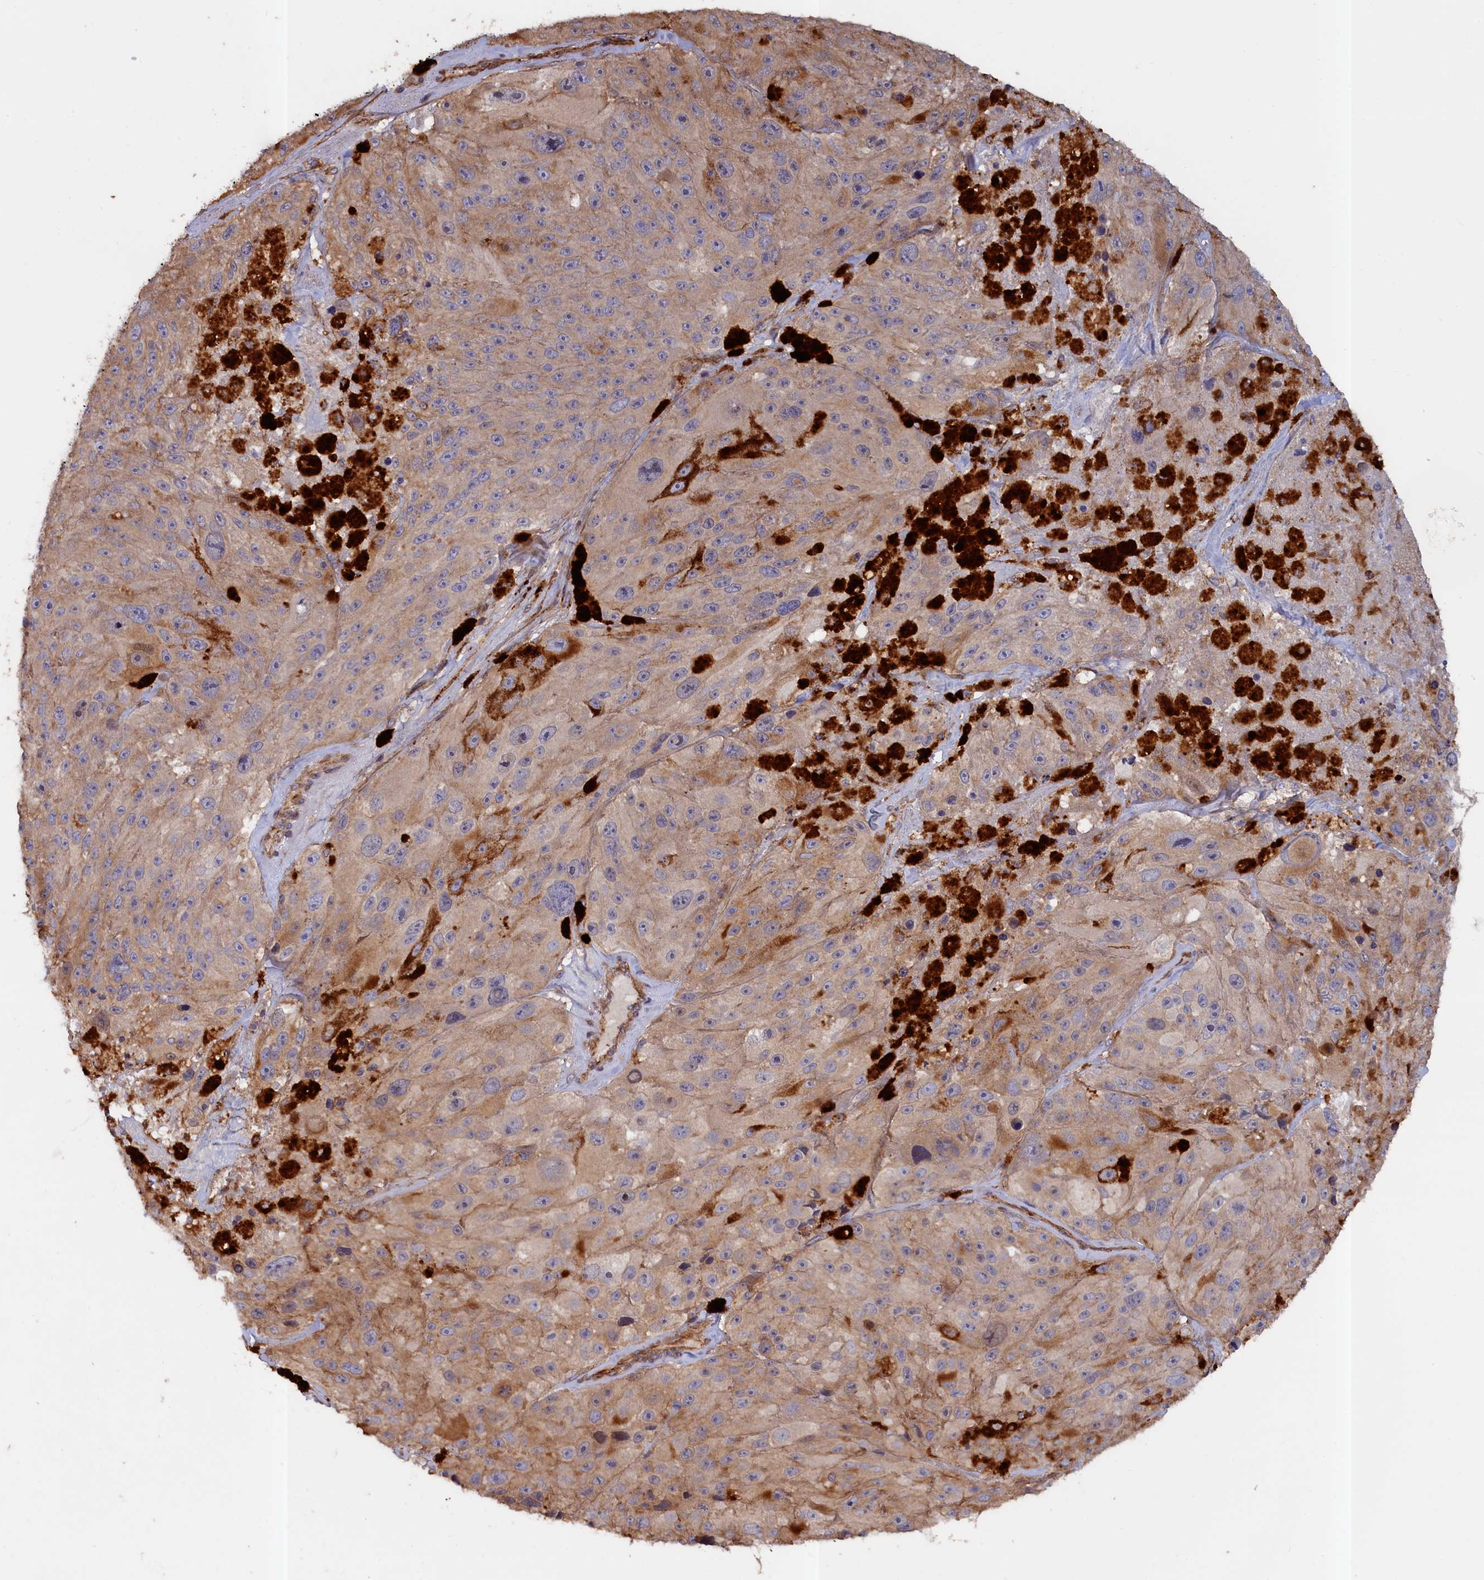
{"staining": {"intensity": "weak", "quantity": "25%-75%", "location": "cytoplasmic/membranous"}, "tissue": "melanoma", "cell_type": "Tumor cells", "image_type": "cancer", "snomed": [{"axis": "morphology", "description": "Malignant melanoma, Metastatic site"}, {"axis": "topography", "description": "Lymph node"}], "caption": "Malignant melanoma (metastatic site) tissue reveals weak cytoplasmic/membranous positivity in approximately 25%-75% of tumor cells, visualized by immunohistochemistry.", "gene": "ANKRD27", "patient": {"sex": "male", "age": 62}}